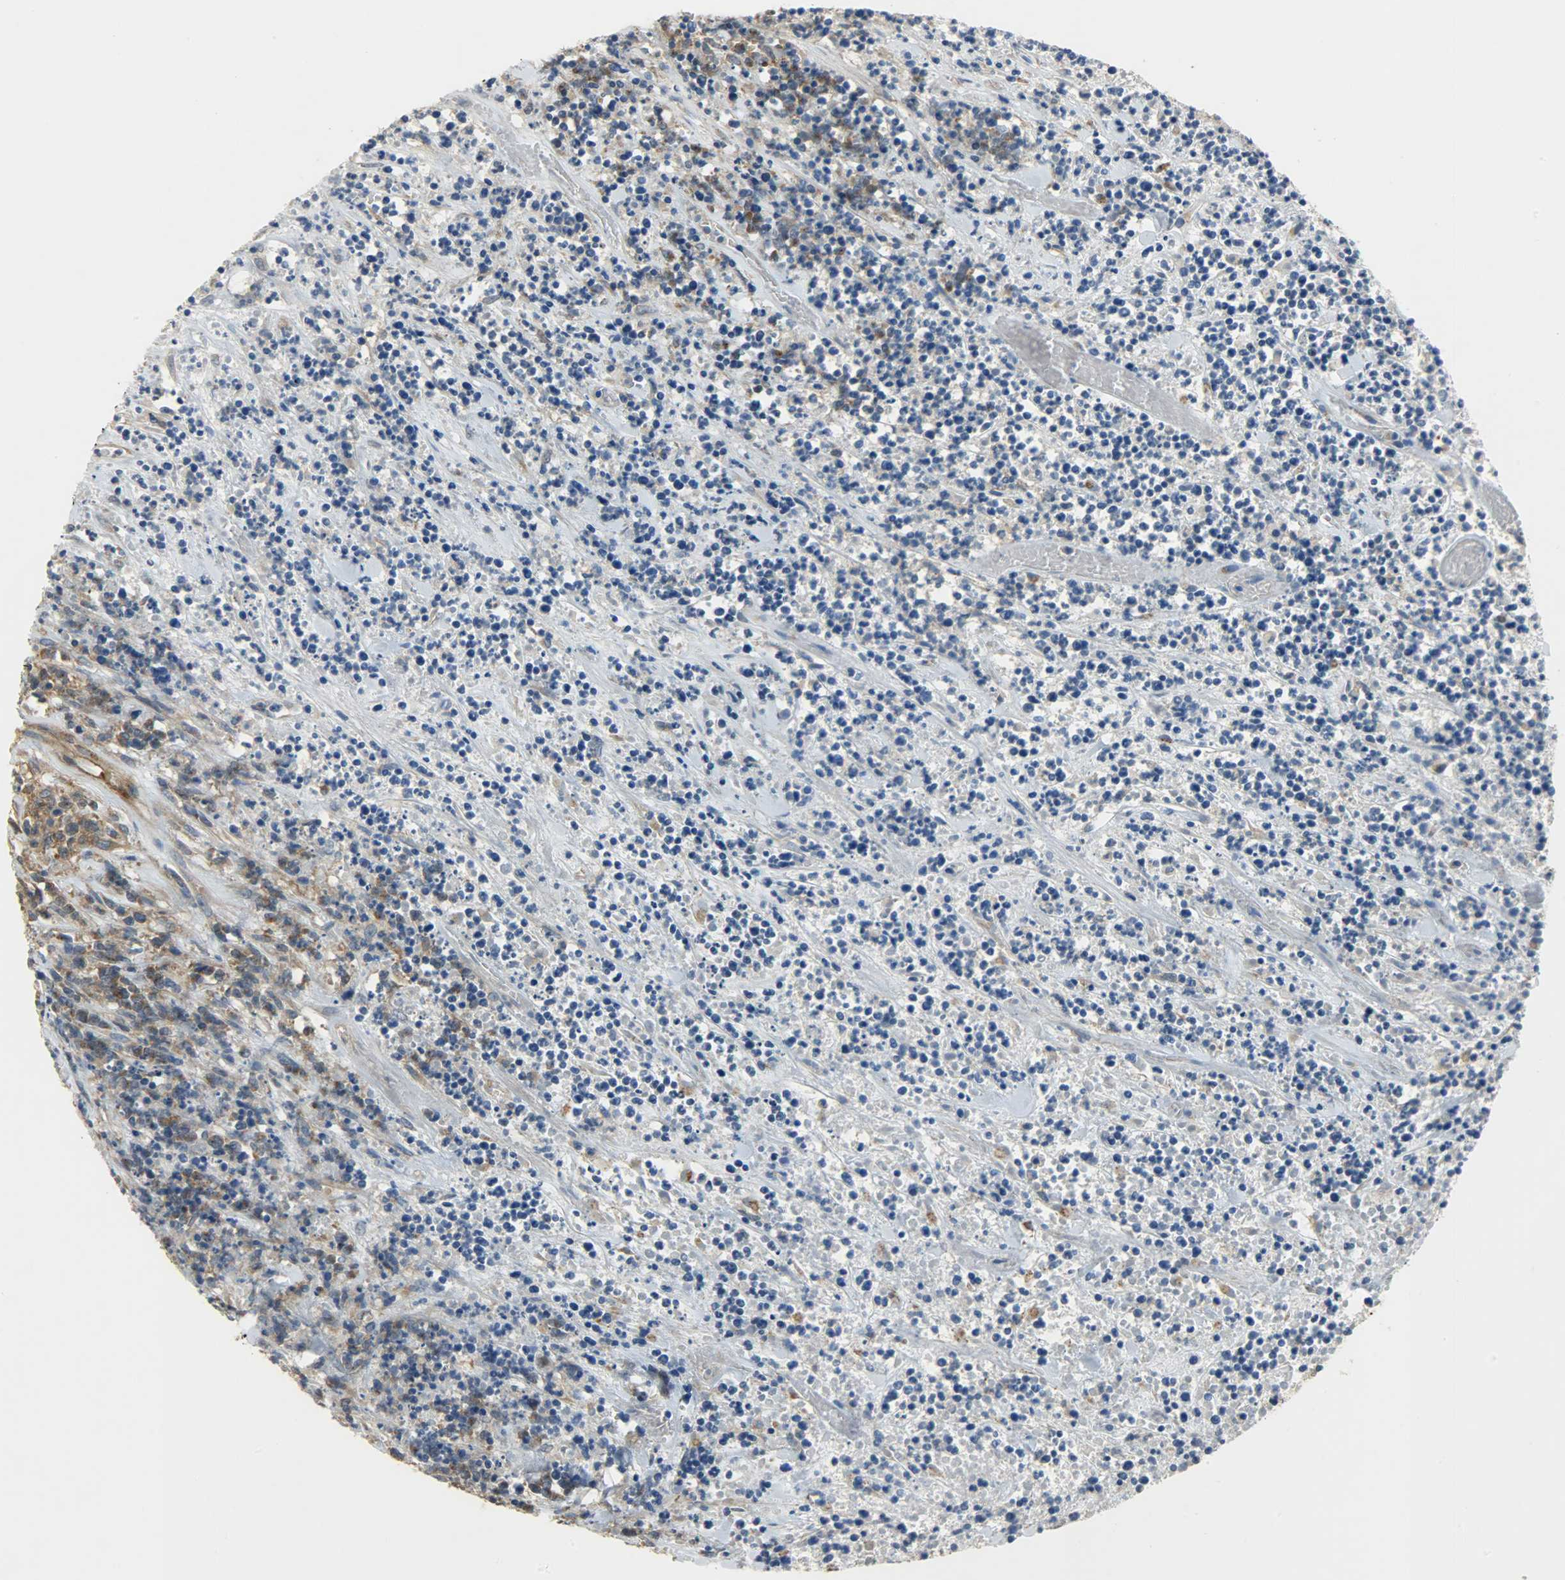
{"staining": {"intensity": "moderate", "quantity": ">75%", "location": "cytoplasmic/membranous"}, "tissue": "lymphoma", "cell_type": "Tumor cells", "image_type": "cancer", "snomed": [{"axis": "morphology", "description": "Malignant lymphoma, non-Hodgkin's type, High grade"}, {"axis": "topography", "description": "Soft tissue"}], "caption": "DAB (3,3'-diaminobenzidine) immunohistochemical staining of high-grade malignant lymphoma, non-Hodgkin's type demonstrates moderate cytoplasmic/membranous protein staining in approximately >75% of tumor cells. Nuclei are stained in blue.", "gene": "KIAA1217", "patient": {"sex": "male", "age": 18}}